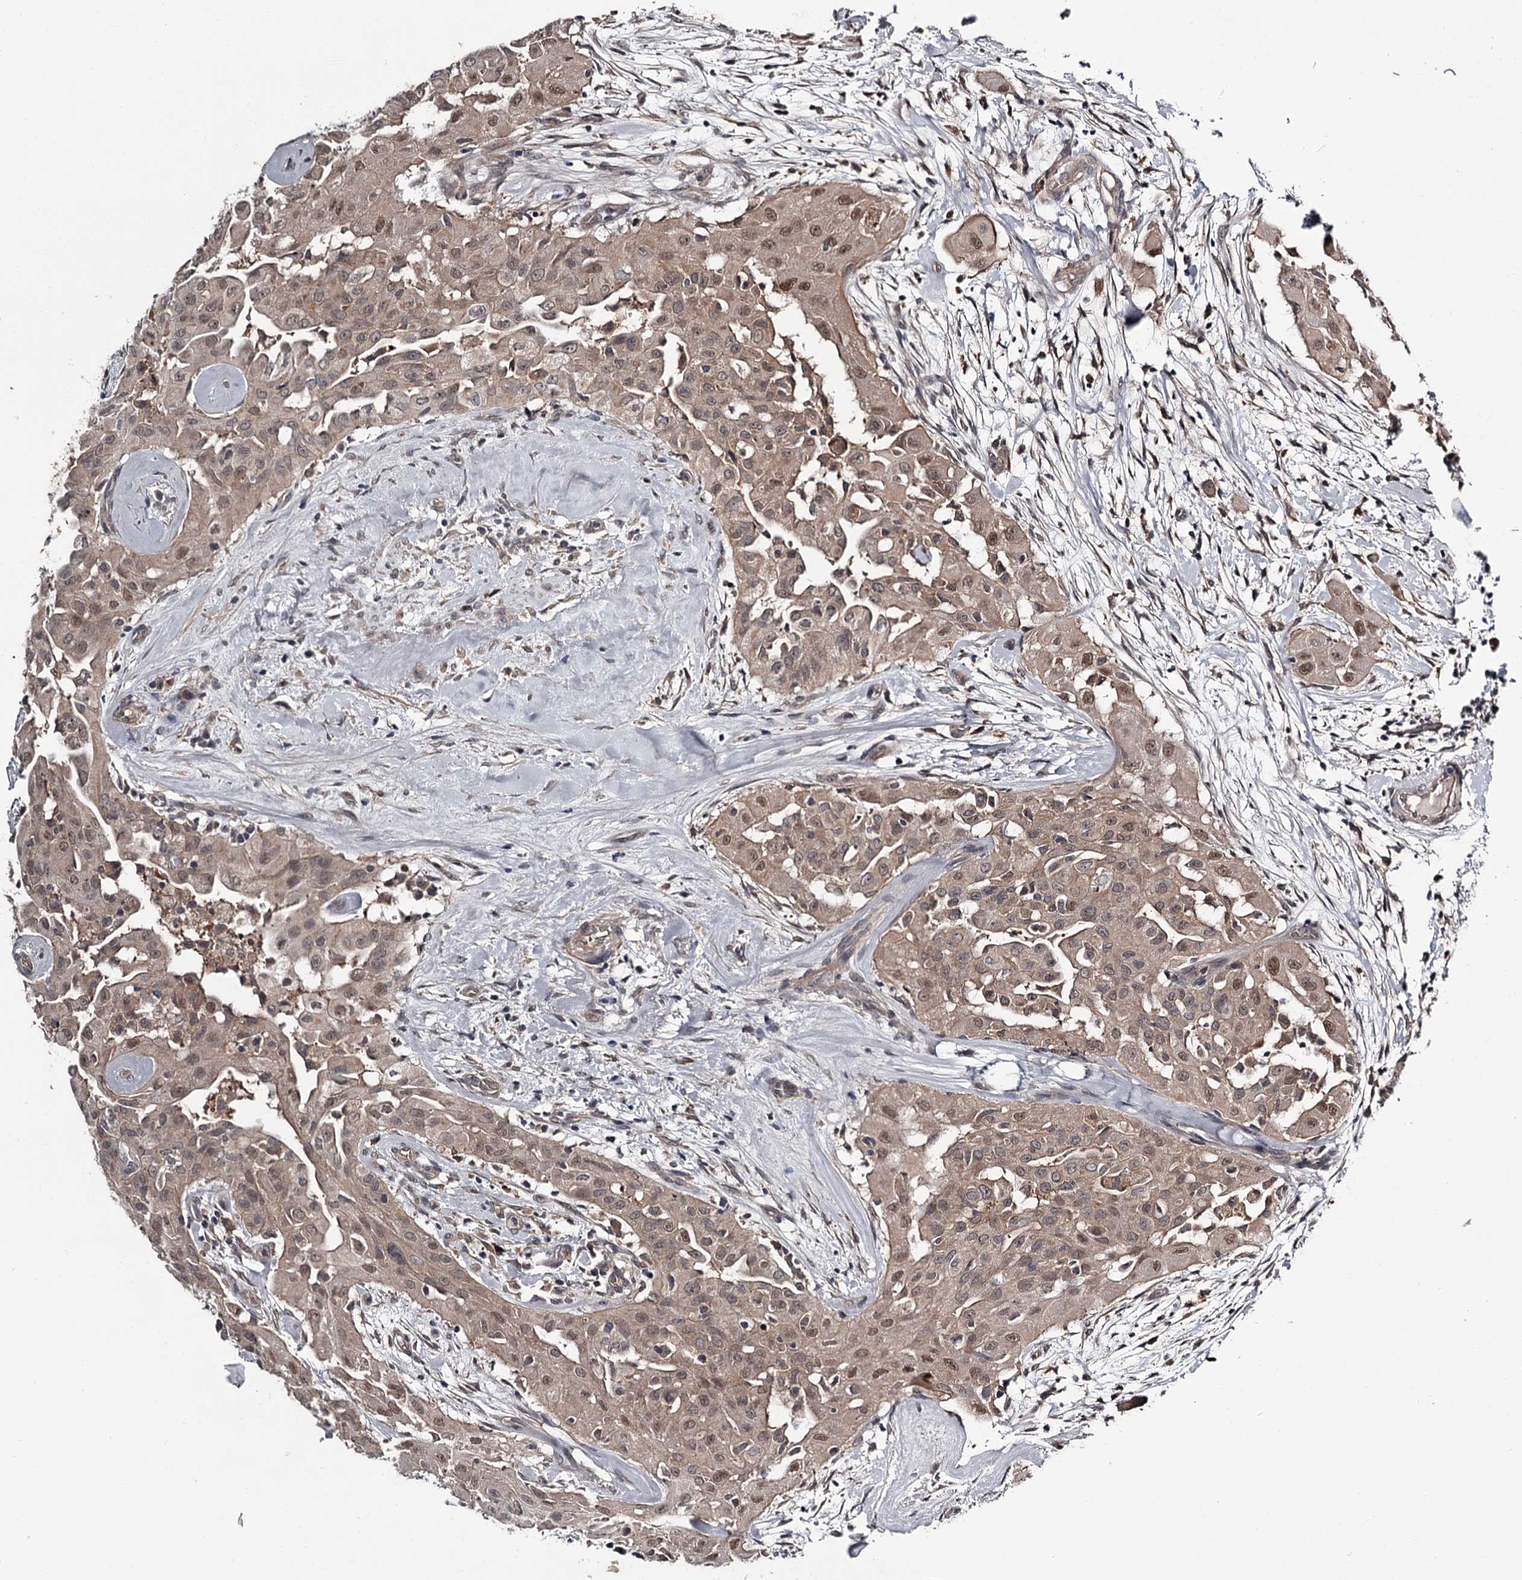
{"staining": {"intensity": "weak", "quantity": ">75%", "location": "cytoplasmic/membranous,nuclear"}, "tissue": "thyroid cancer", "cell_type": "Tumor cells", "image_type": "cancer", "snomed": [{"axis": "morphology", "description": "Papillary adenocarcinoma, NOS"}, {"axis": "topography", "description": "Thyroid gland"}], "caption": "Immunohistochemical staining of human thyroid cancer (papillary adenocarcinoma) displays weak cytoplasmic/membranous and nuclear protein staining in approximately >75% of tumor cells. (IHC, brightfield microscopy, high magnification).", "gene": "DAO", "patient": {"sex": "female", "age": 59}}